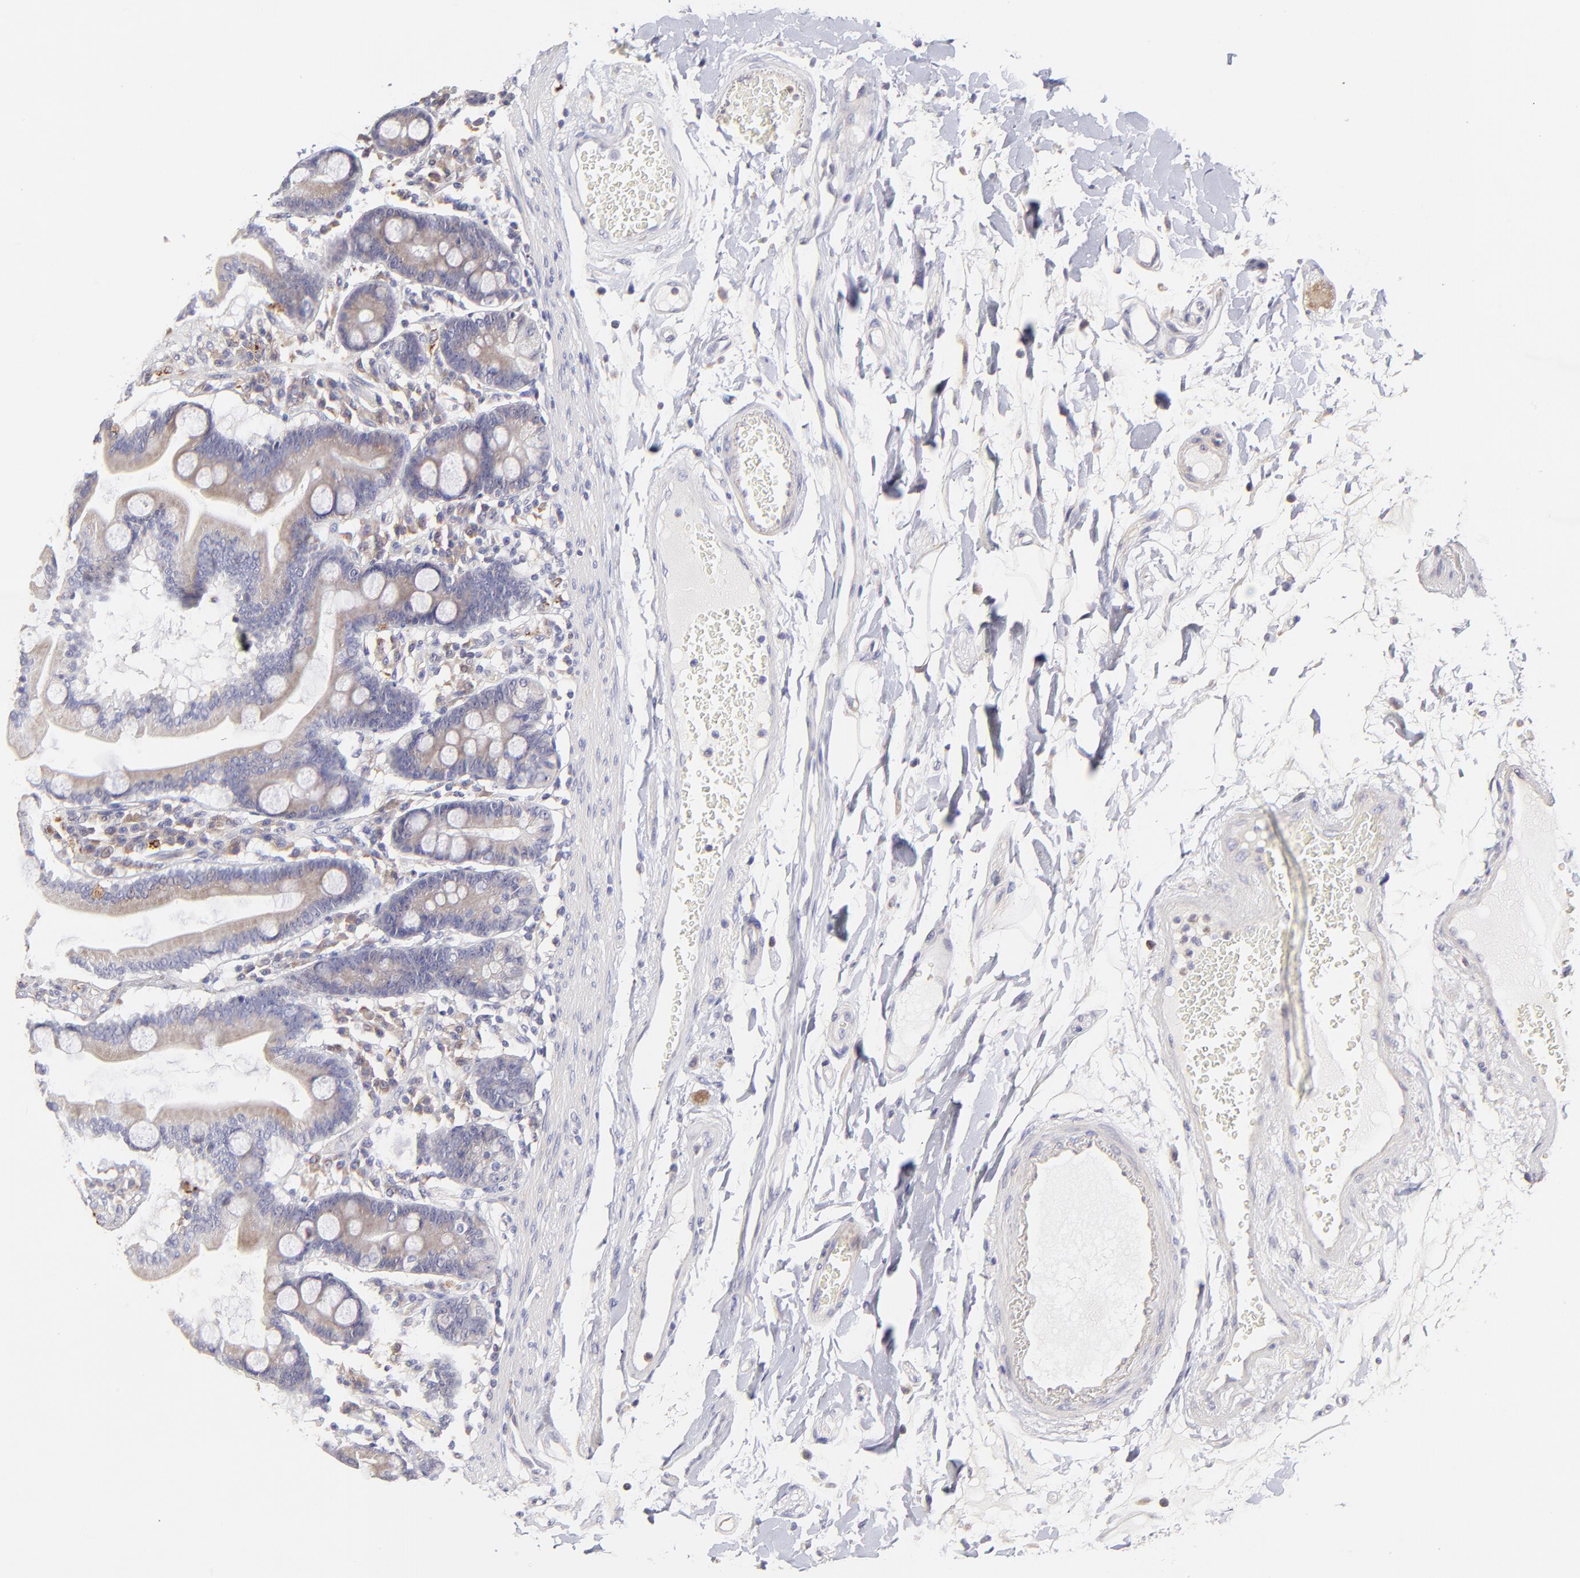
{"staining": {"intensity": "weak", "quantity": ">75%", "location": "cytoplasmic/membranous"}, "tissue": "duodenum", "cell_type": "Glandular cells", "image_type": "normal", "snomed": [{"axis": "morphology", "description": "Normal tissue, NOS"}, {"axis": "topography", "description": "Duodenum"}], "caption": "Immunohistochemistry (IHC) (DAB (3,3'-diaminobenzidine)) staining of unremarkable human duodenum exhibits weak cytoplasmic/membranous protein positivity in approximately >75% of glandular cells.", "gene": "GCSAM", "patient": {"sex": "female", "age": 64}}